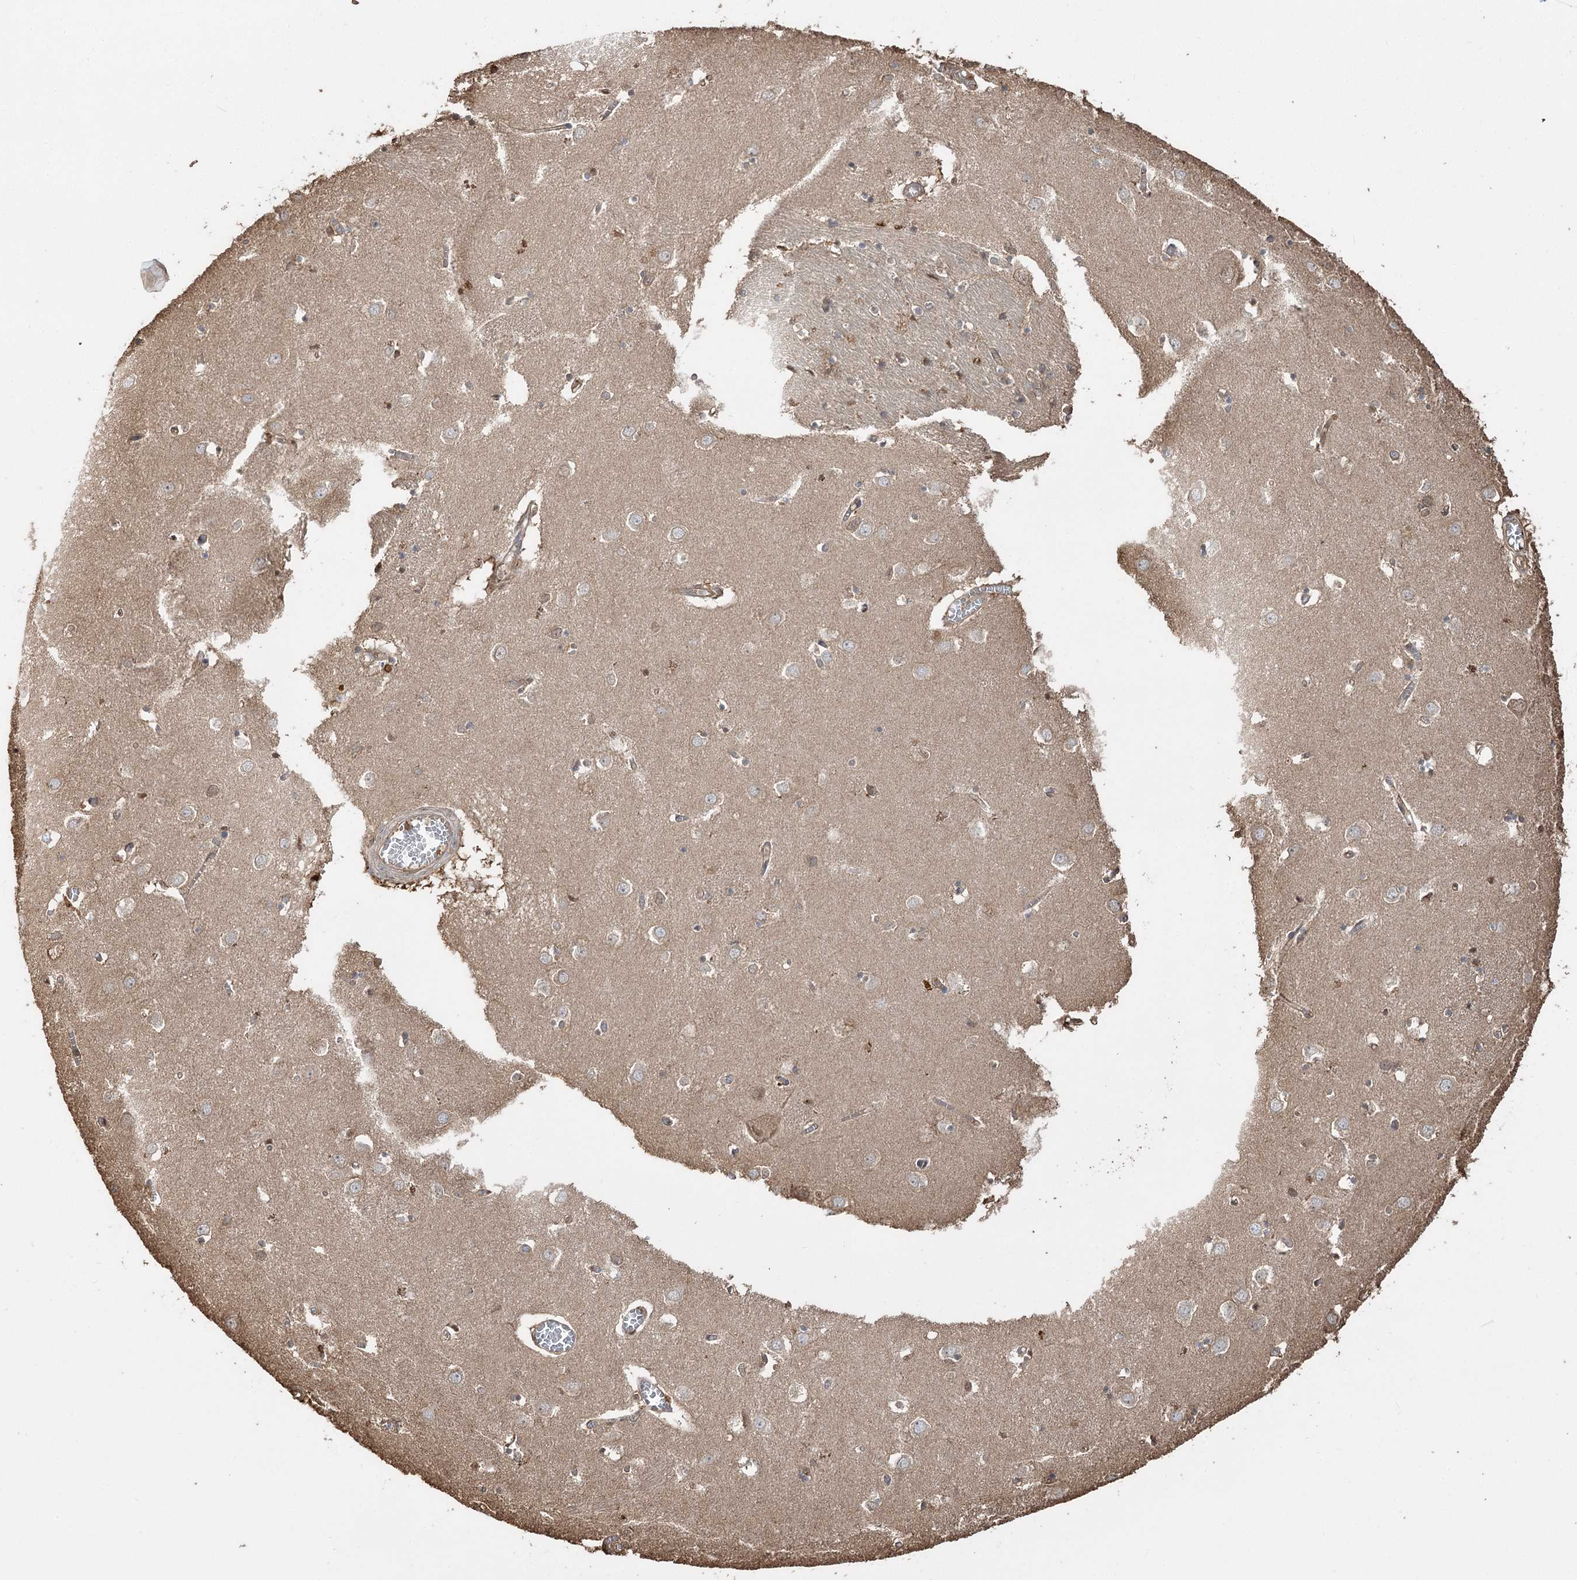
{"staining": {"intensity": "moderate", "quantity": "<25%", "location": "cytoplasmic/membranous"}, "tissue": "caudate", "cell_type": "Glial cells", "image_type": "normal", "snomed": [{"axis": "morphology", "description": "Normal tissue, NOS"}, {"axis": "topography", "description": "Lateral ventricle wall"}], "caption": "A histopathology image showing moderate cytoplasmic/membranous expression in approximately <25% of glial cells in benign caudate, as visualized by brown immunohistochemical staining.", "gene": "PLCH1", "patient": {"sex": "male", "age": 70}}